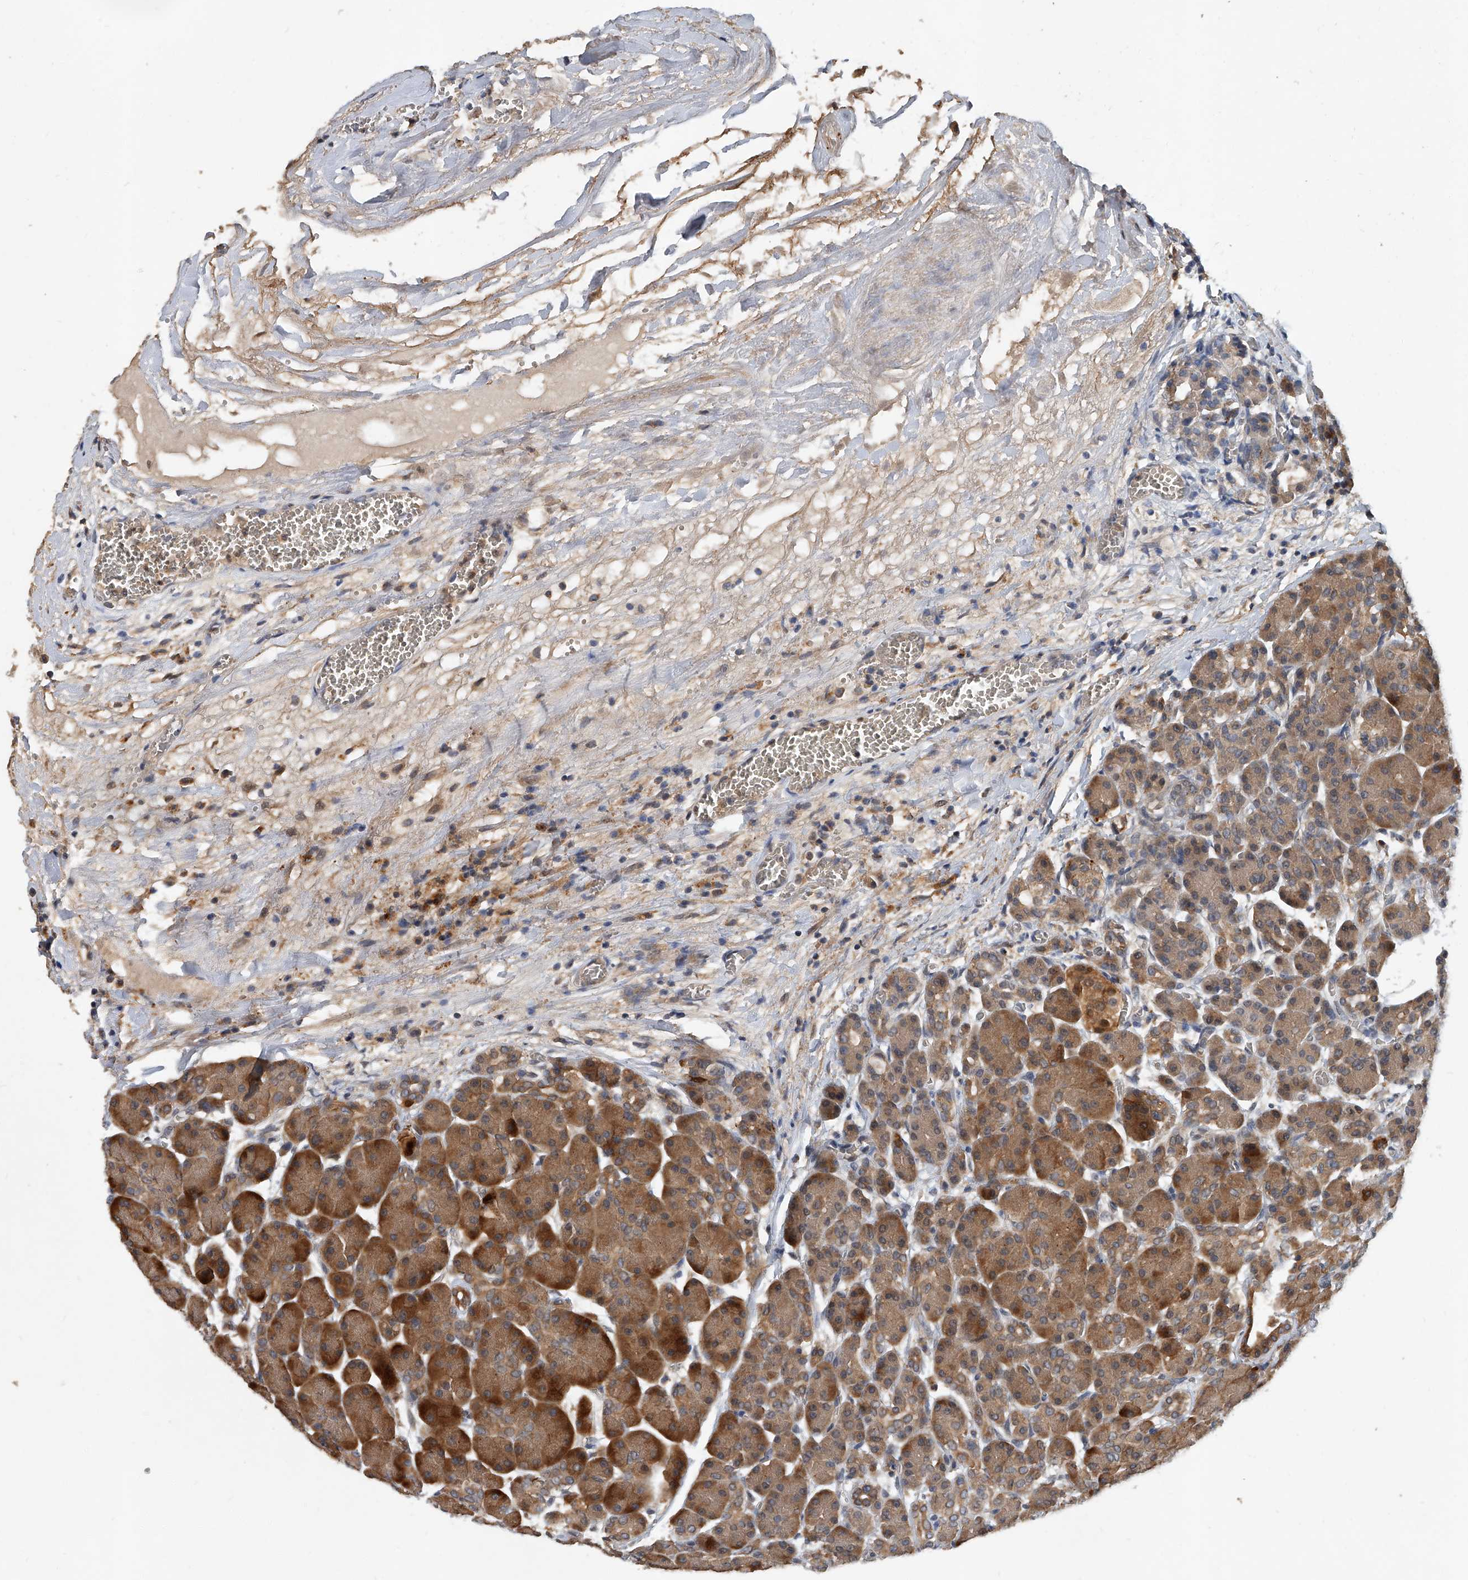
{"staining": {"intensity": "strong", "quantity": "25%-75%", "location": "cytoplasmic/membranous"}, "tissue": "pancreas", "cell_type": "Exocrine glandular cells", "image_type": "normal", "snomed": [{"axis": "morphology", "description": "Normal tissue, NOS"}, {"axis": "topography", "description": "Pancreas"}], "caption": "IHC staining of unremarkable pancreas, which demonstrates high levels of strong cytoplasmic/membranous staining in about 25%-75% of exocrine glandular cells indicating strong cytoplasmic/membranous protein expression. The staining was performed using DAB (brown) for protein detection and nuclei were counterstained in hematoxylin (blue).", "gene": "JAG2", "patient": {"sex": "male", "age": 63}}